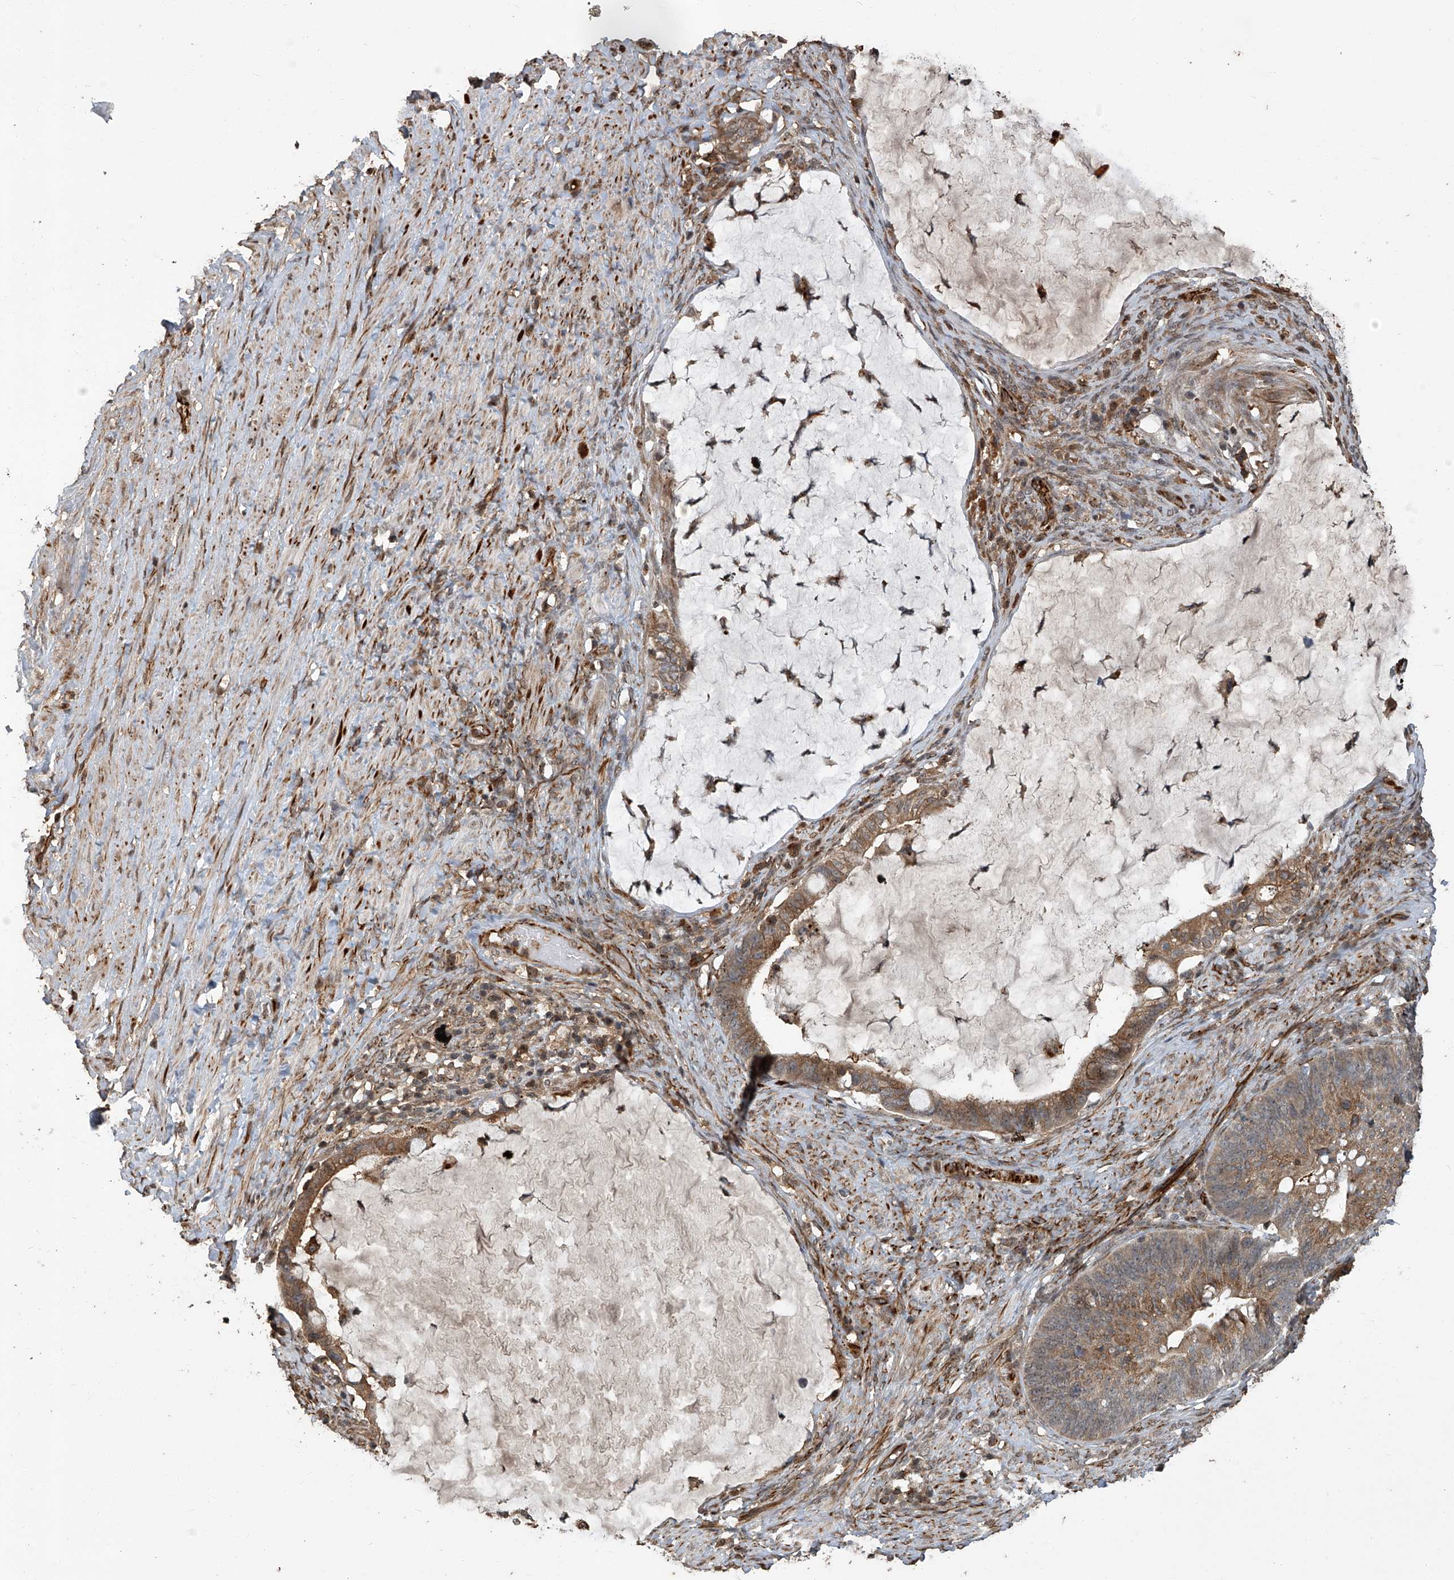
{"staining": {"intensity": "moderate", "quantity": ">75%", "location": "cytoplasmic/membranous"}, "tissue": "ovarian cancer", "cell_type": "Tumor cells", "image_type": "cancer", "snomed": [{"axis": "morphology", "description": "Cystadenocarcinoma, mucinous, NOS"}, {"axis": "topography", "description": "Ovary"}], "caption": "Protein expression analysis of human ovarian mucinous cystadenocarcinoma reveals moderate cytoplasmic/membranous positivity in approximately >75% of tumor cells. The staining was performed using DAB (3,3'-diaminobenzidine), with brown indicating positive protein expression. Nuclei are stained blue with hematoxylin.", "gene": "GPR132", "patient": {"sex": "female", "age": 61}}